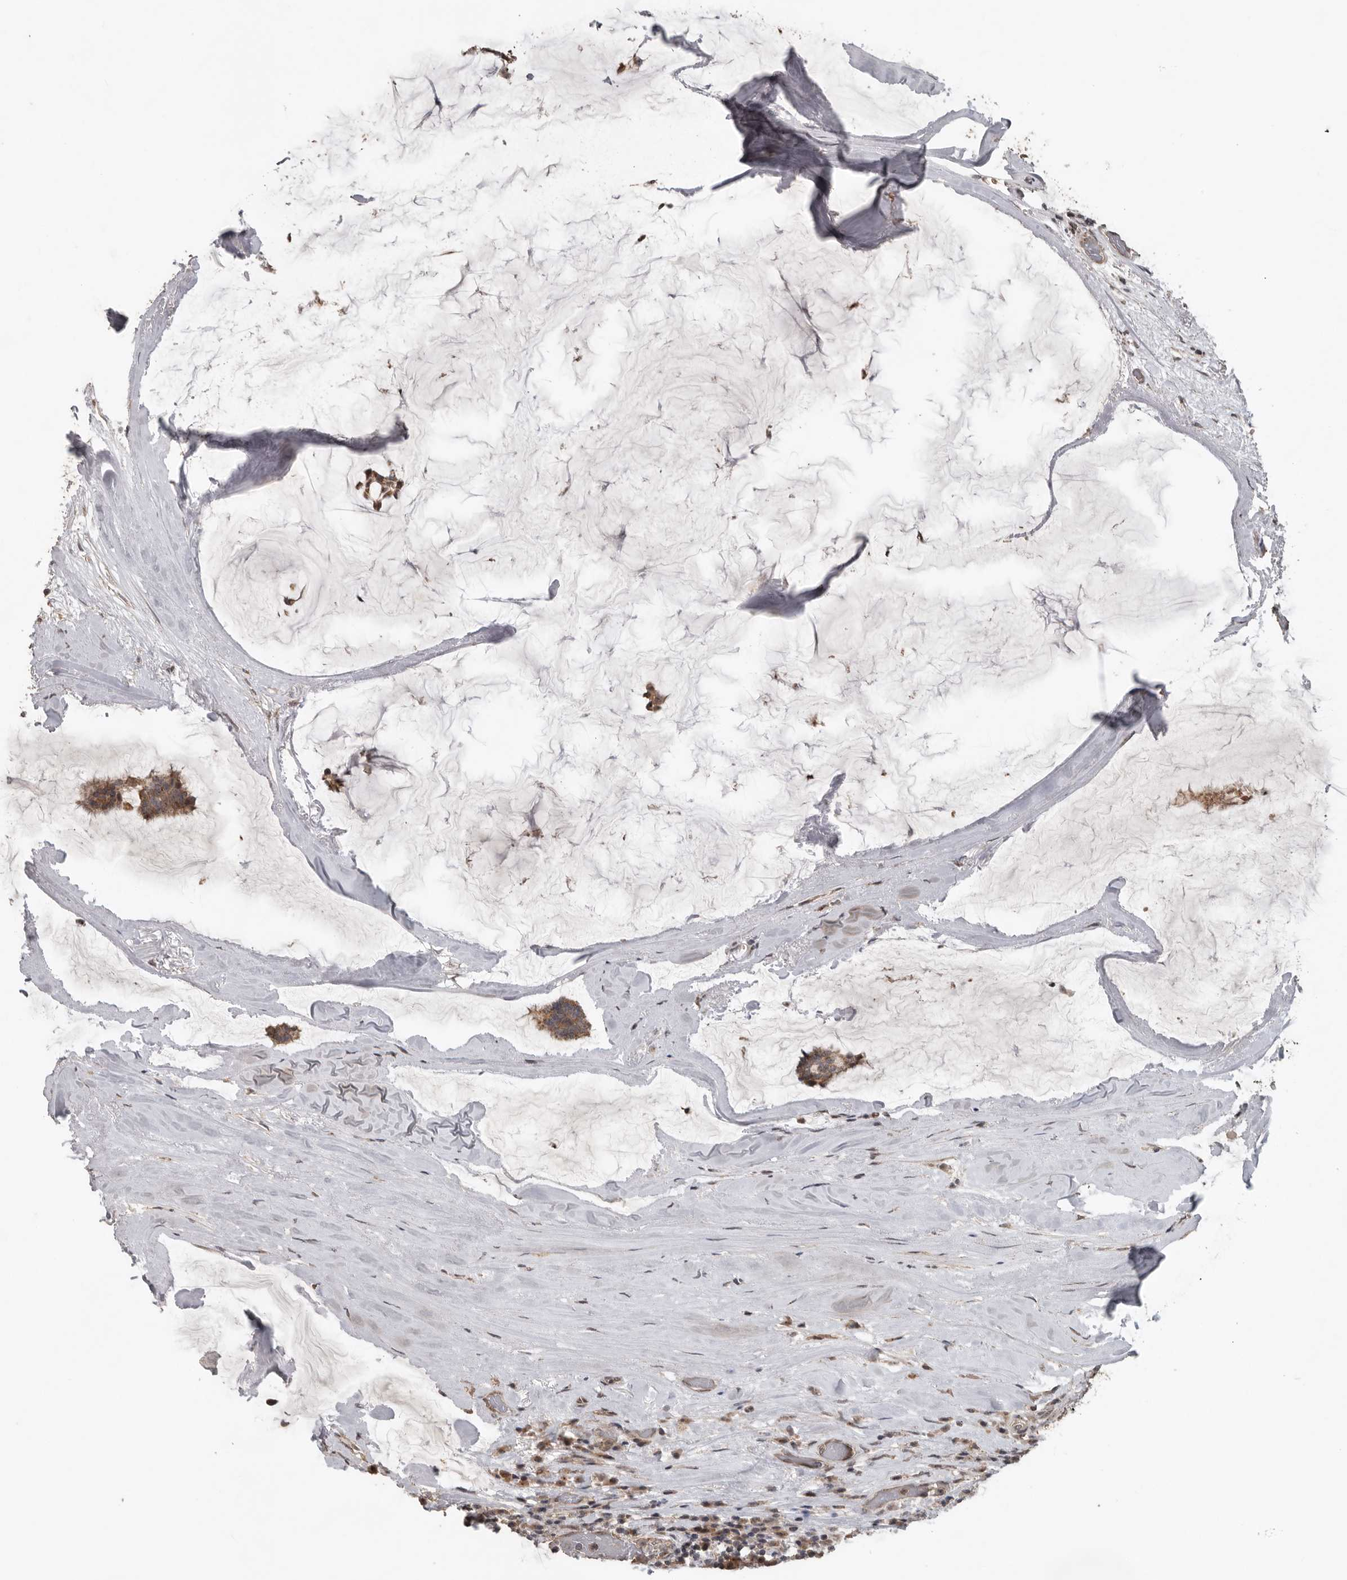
{"staining": {"intensity": "moderate", "quantity": ">75%", "location": "cytoplasmic/membranous"}, "tissue": "breast cancer", "cell_type": "Tumor cells", "image_type": "cancer", "snomed": [{"axis": "morphology", "description": "Duct carcinoma"}, {"axis": "topography", "description": "Breast"}], "caption": "IHC (DAB (3,3'-diaminobenzidine)) staining of human breast intraductal carcinoma exhibits moderate cytoplasmic/membranous protein positivity in about >75% of tumor cells. (brown staining indicates protein expression, while blue staining denotes nuclei).", "gene": "CEP350", "patient": {"sex": "female", "age": 93}}